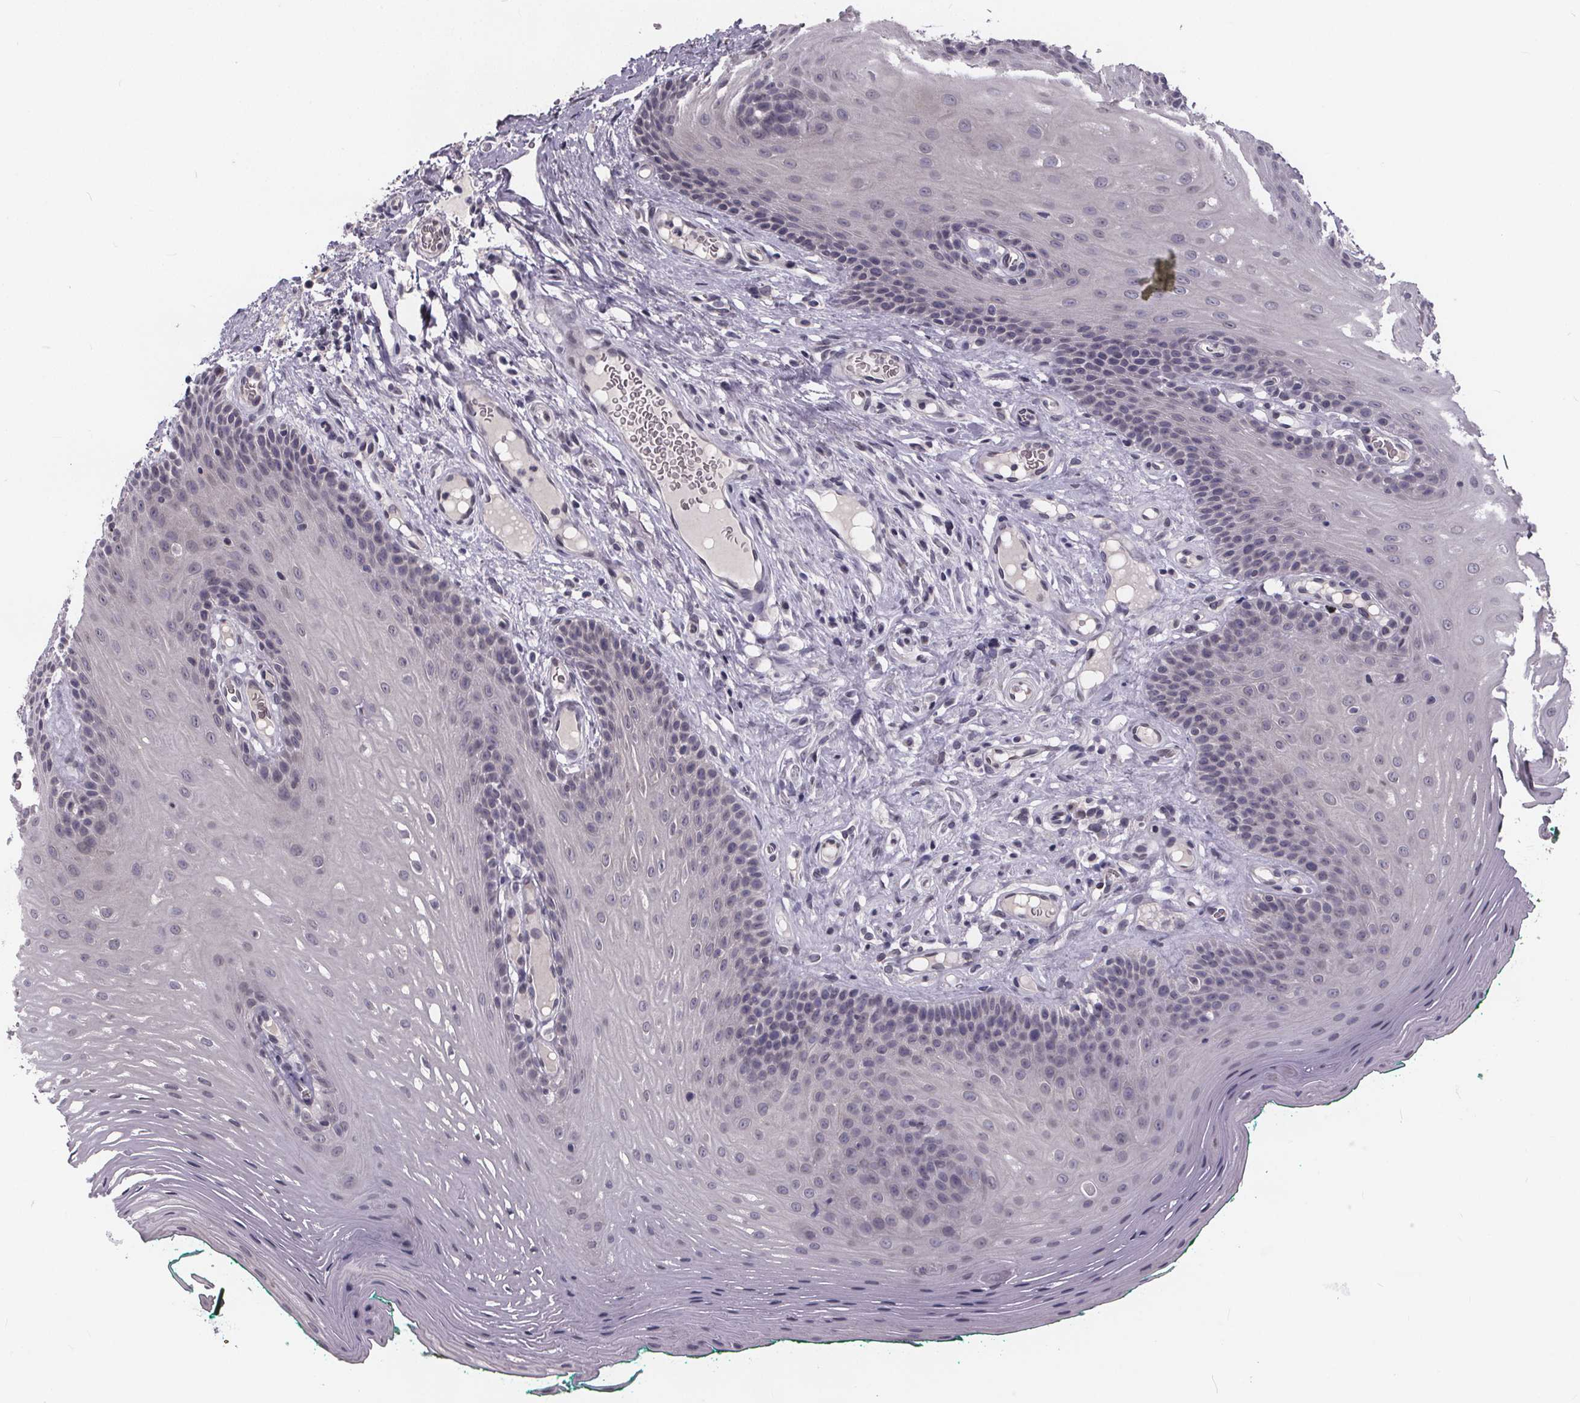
{"staining": {"intensity": "negative", "quantity": "none", "location": "none"}, "tissue": "oral mucosa", "cell_type": "Squamous epithelial cells", "image_type": "normal", "snomed": [{"axis": "morphology", "description": "Normal tissue, NOS"}, {"axis": "morphology", "description": "Squamous cell carcinoma, NOS"}, {"axis": "topography", "description": "Oral tissue"}, {"axis": "topography", "description": "Head-Neck"}], "caption": "A photomicrograph of human oral mucosa is negative for staining in squamous epithelial cells. (IHC, brightfield microscopy, high magnification).", "gene": "FAM181B", "patient": {"sex": "male", "age": 78}}